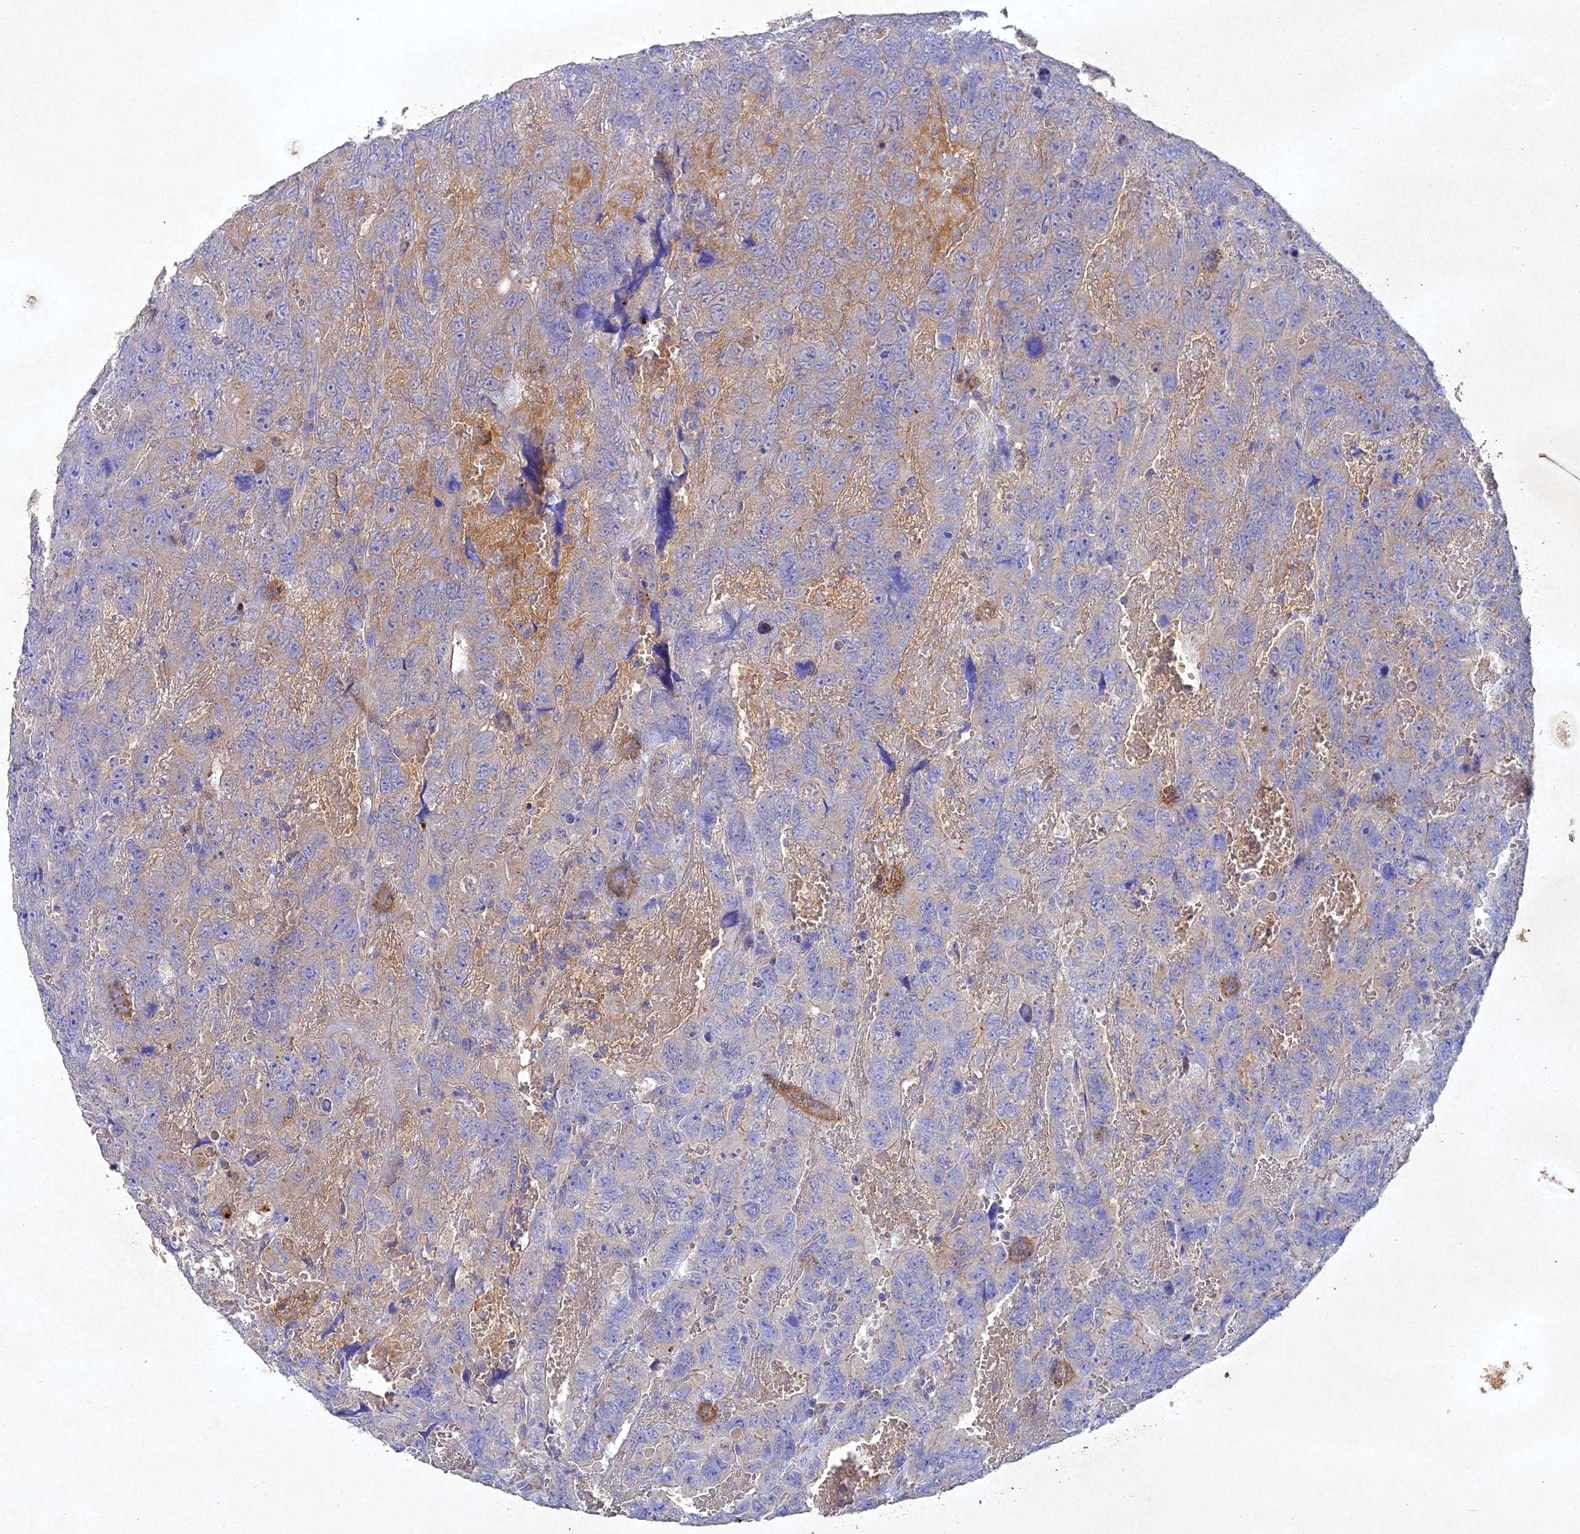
{"staining": {"intensity": "weak", "quantity": "<25%", "location": "cytoplasmic/membranous"}, "tissue": "testis cancer", "cell_type": "Tumor cells", "image_type": "cancer", "snomed": [{"axis": "morphology", "description": "Carcinoma, Embryonal, NOS"}, {"axis": "topography", "description": "Testis"}], "caption": "Immunohistochemical staining of testis embryonal carcinoma displays no significant expression in tumor cells.", "gene": "NDUFV1", "patient": {"sex": "male", "age": 45}}